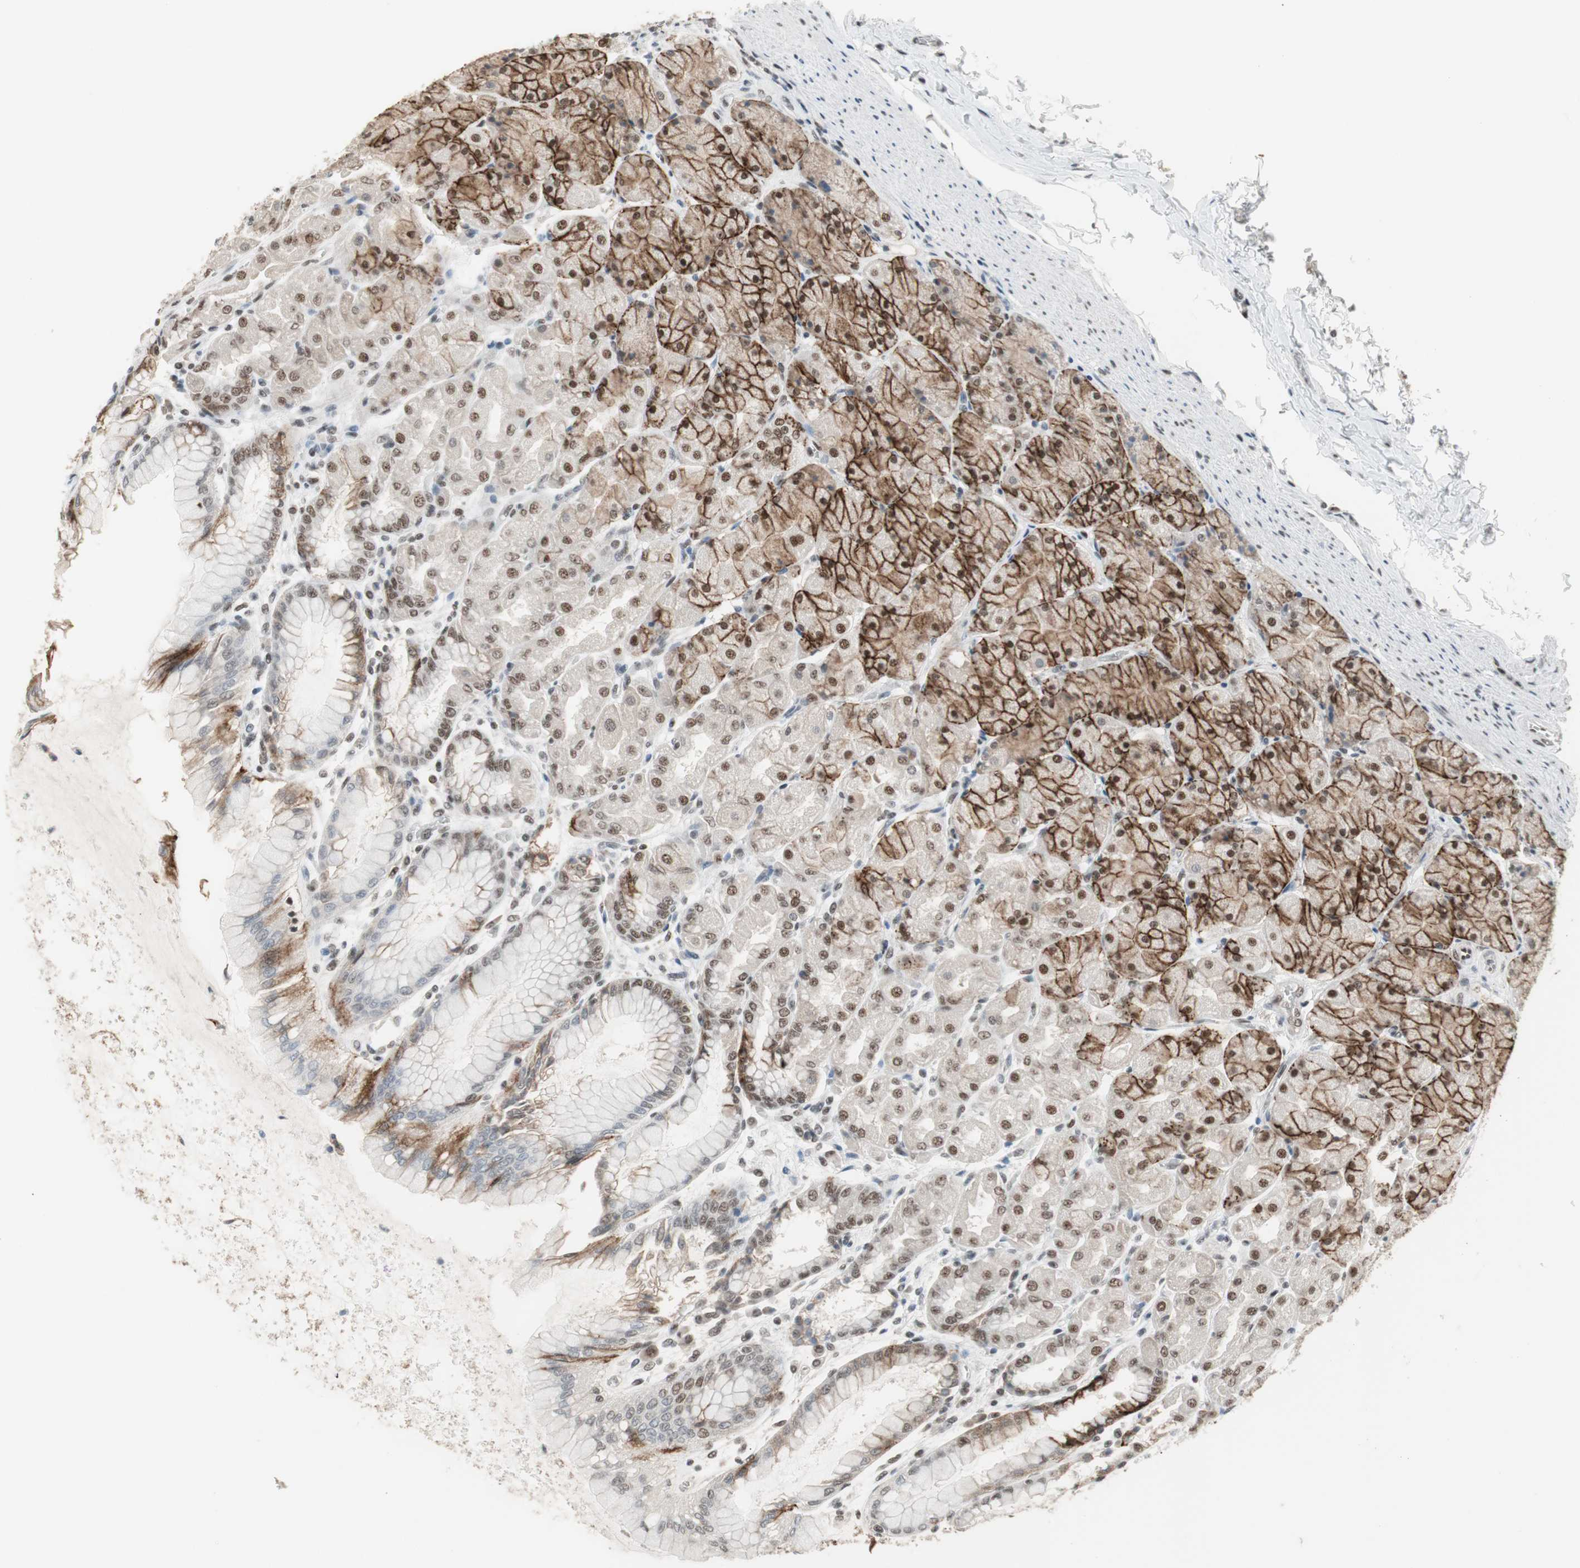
{"staining": {"intensity": "strong", "quantity": ">75%", "location": "cytoplasmic/membranous,nuclear"}, "tissue": "stomach", "cell_type": "Glandular cells", "image_type": "normal", "snomed": [{"axis": "morphology", "description": "Normal tissue, NOS"}, {"axis": "topography", "description": "Stomach, upper"}], "caption": "Approximately >75% of glandular cells in normal human stomach demonstrate strong cytoplasmic/membranous,nuclear protein expression as visualized by brown immunohistochemical staining.", "gene": "RTF1", "patient": {"sex": "female", "age": 56}}